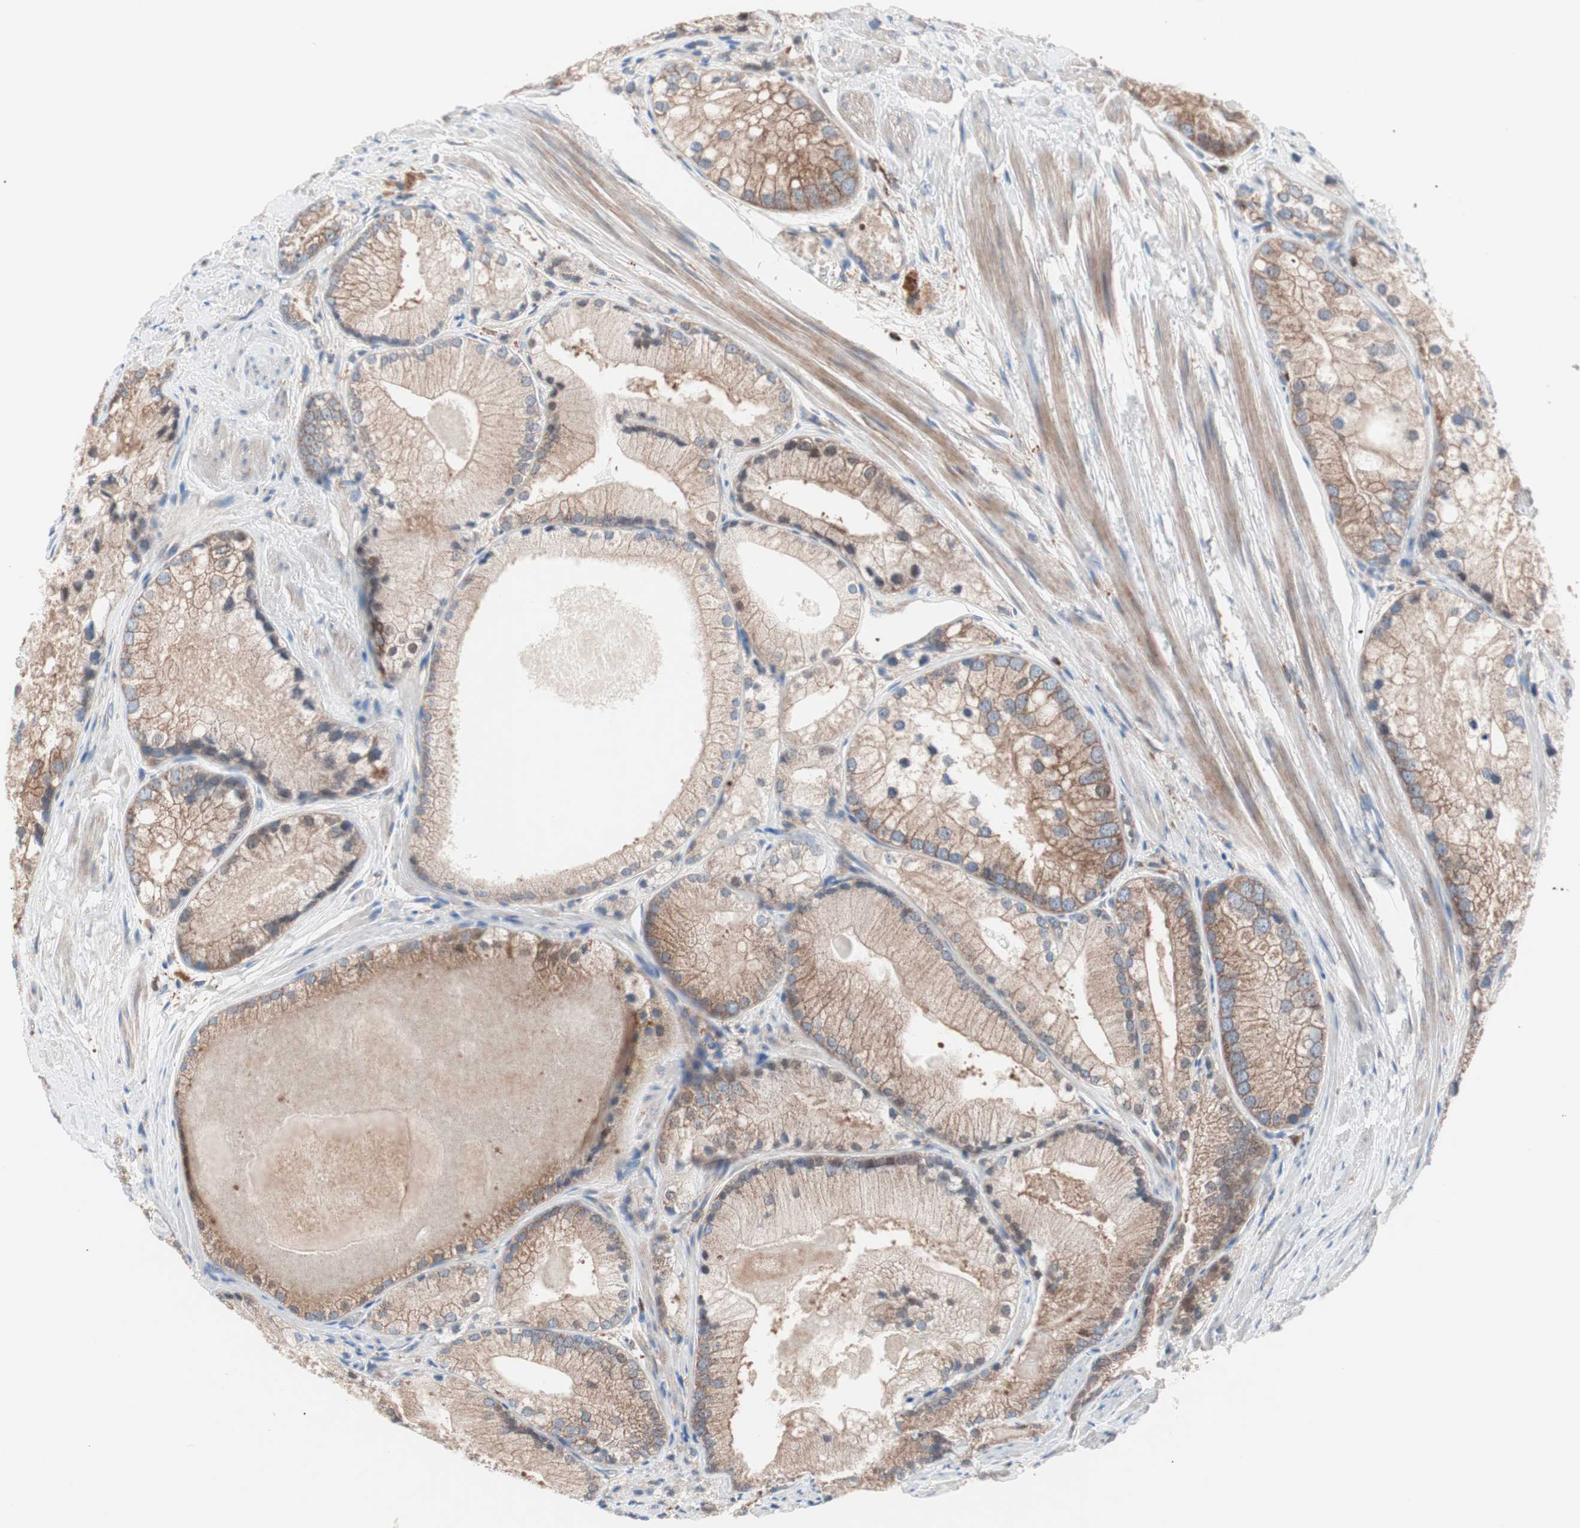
{"staining": {"intensity": "moderate", "quantity": ">75%", "location": "cytoplasmic/membranous"}, "tissue": "prostate cancer", "cell_type": "Tumor cells", "image_type": "cancer", "snomed": [{"axis": "morphology", "description": "Adenocarcinoma, Low grade"}, {"axis": "topography", "description": "Prostate"}], "caption": "Prostate adenocarcinoma (low-grade) stained with a protein marker exhibits moderate staining in tumor cells.", "gene": "PIK3R1", "patient": {"sex": "male", "age": 69}}